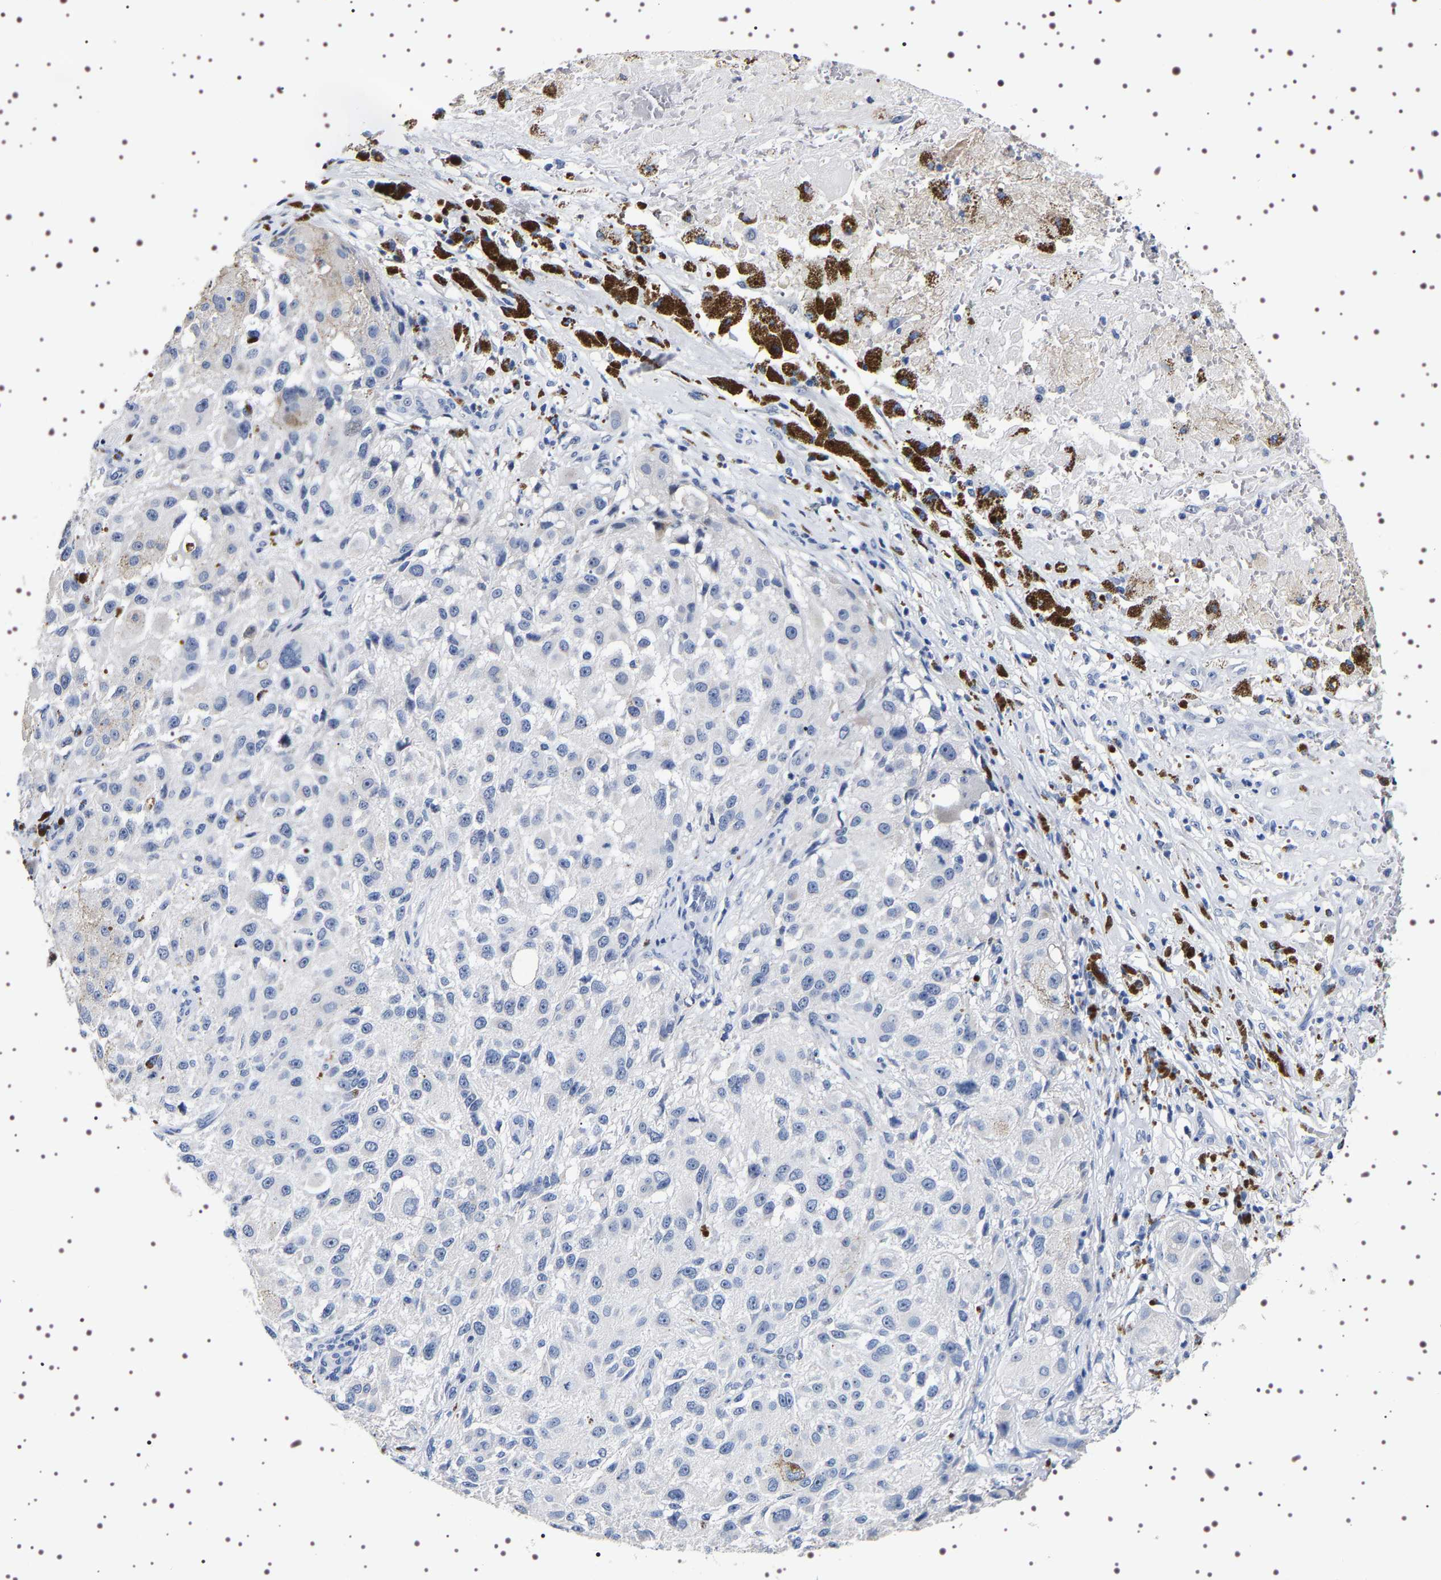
{"staining": {"intensity": "negative", "quantity": "none", "location": "none"}, "tissue": "melanoma", "cell_type": "Tumor cells", "image_type": "cancer", "snomed": [{"axis": "morphology", "description": "Necrosis, NOS"}, {"axis": "morphology", "description": "Malignant melanoma, NOS"}, {"axis": "topography", "description": "Skin"}], "caption": "There is no significant expression in tumor cells of malignant melanoma. The staining was performed using DAB (3,3'-diaminobenzidine) to visualize the protein expression in brown, while the nuclei were stained in blue with hematoxylin (Magnification: 20x).", "gene": "UBQLN3", "patient": {"sex": "female", "age": 87}}